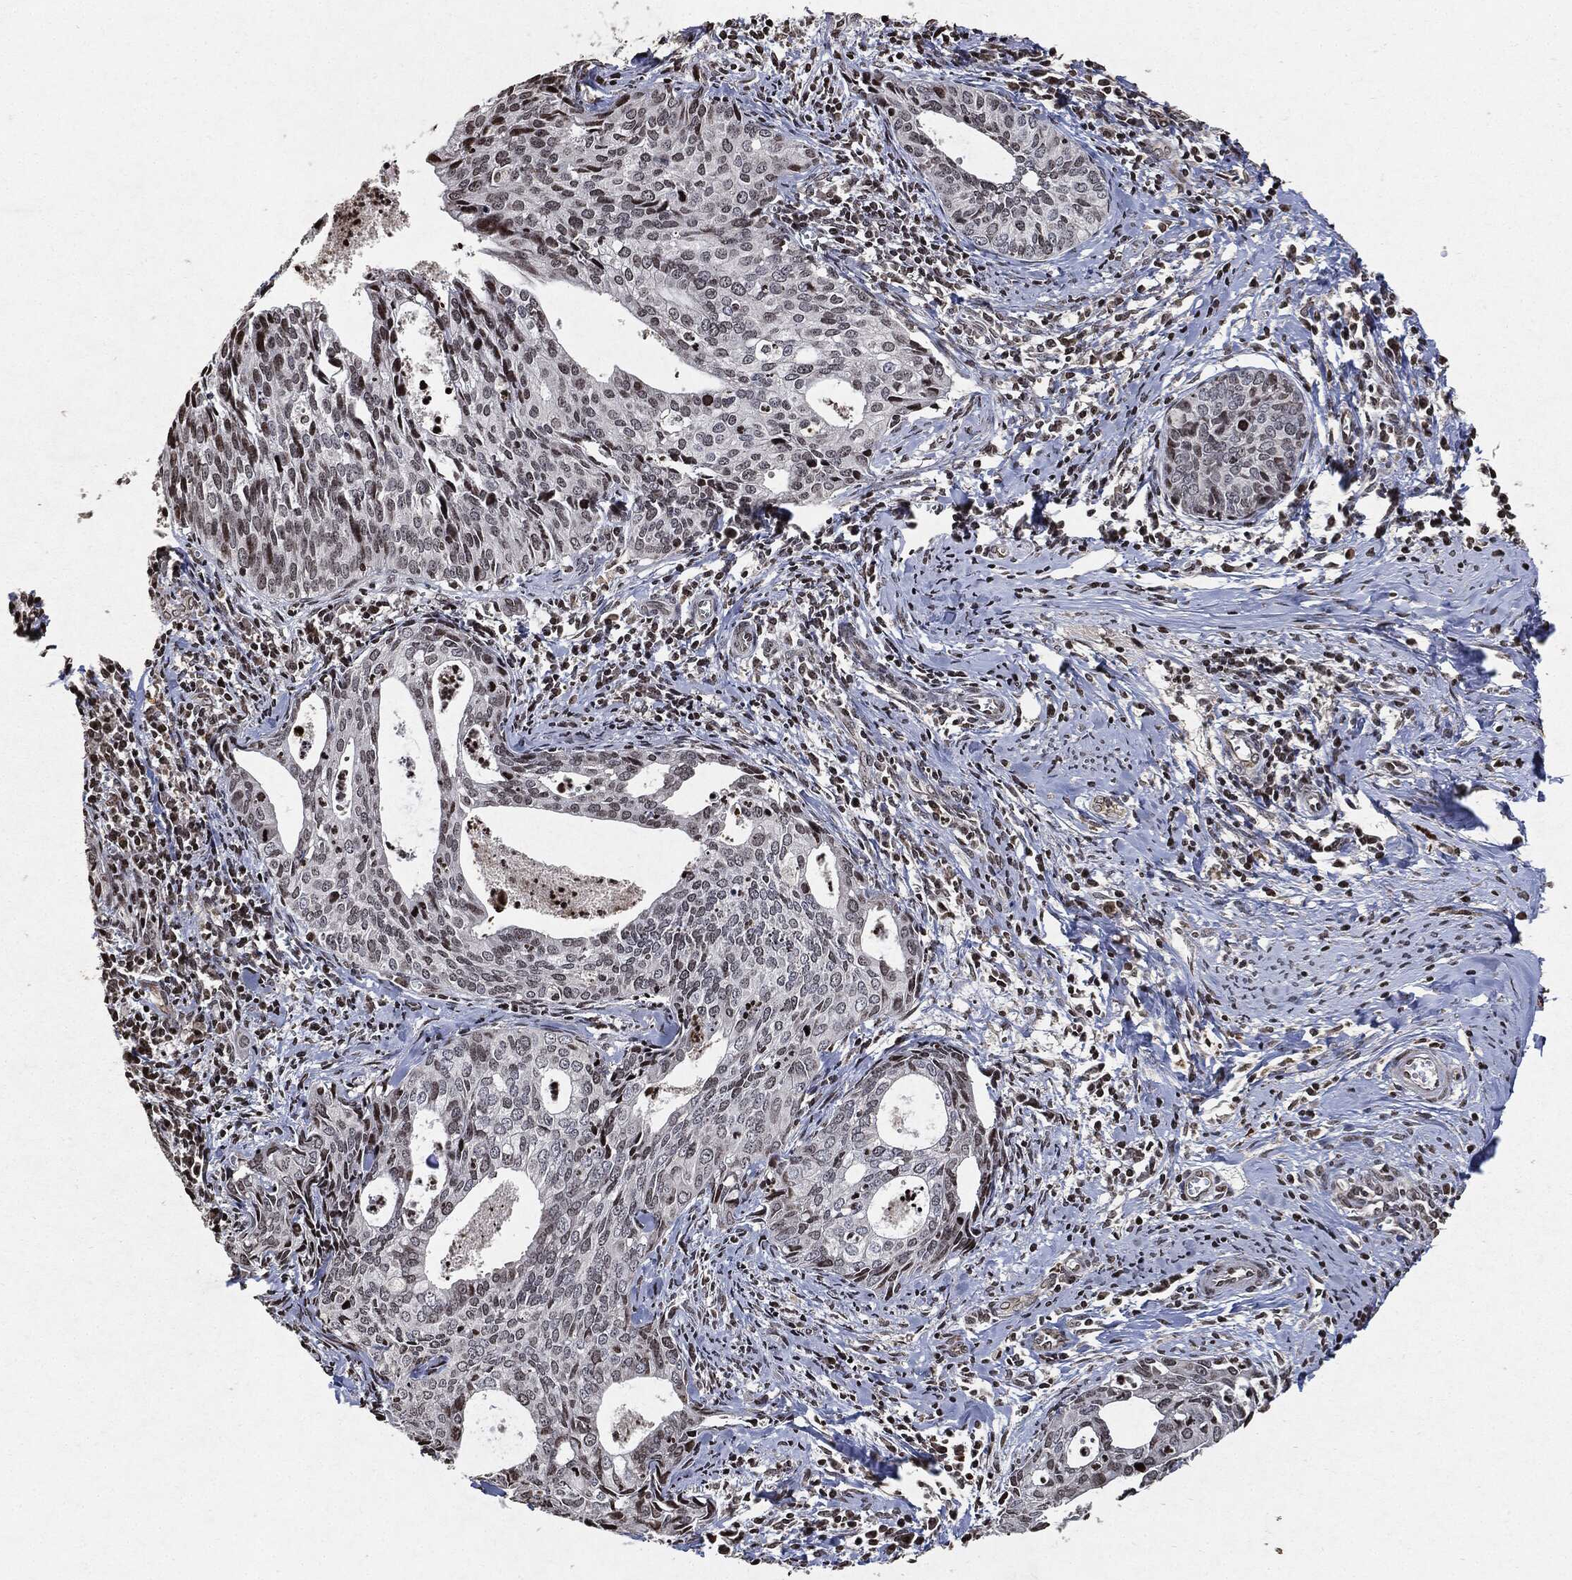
{"staining": {"intensity": "moderate", "quantity": "<25%", "location": "nuclear"}, "tissue": "cervical cancer", "cell_type": "Tumor cells", "image_type": "cancer", "snomed": [{"axis": "morphology", "description": "Squamous cell carcinoma, NOS"}, {"axis": "topography", "description": "Cervix"}], "caption": "Tumor cells exhibit low levels of moderate nuclear positivity in about <25% of cells in human squamous cell carcinoma (cervical).", "gene": "JUN", "patient": {"sex": "female", "age": 29}}